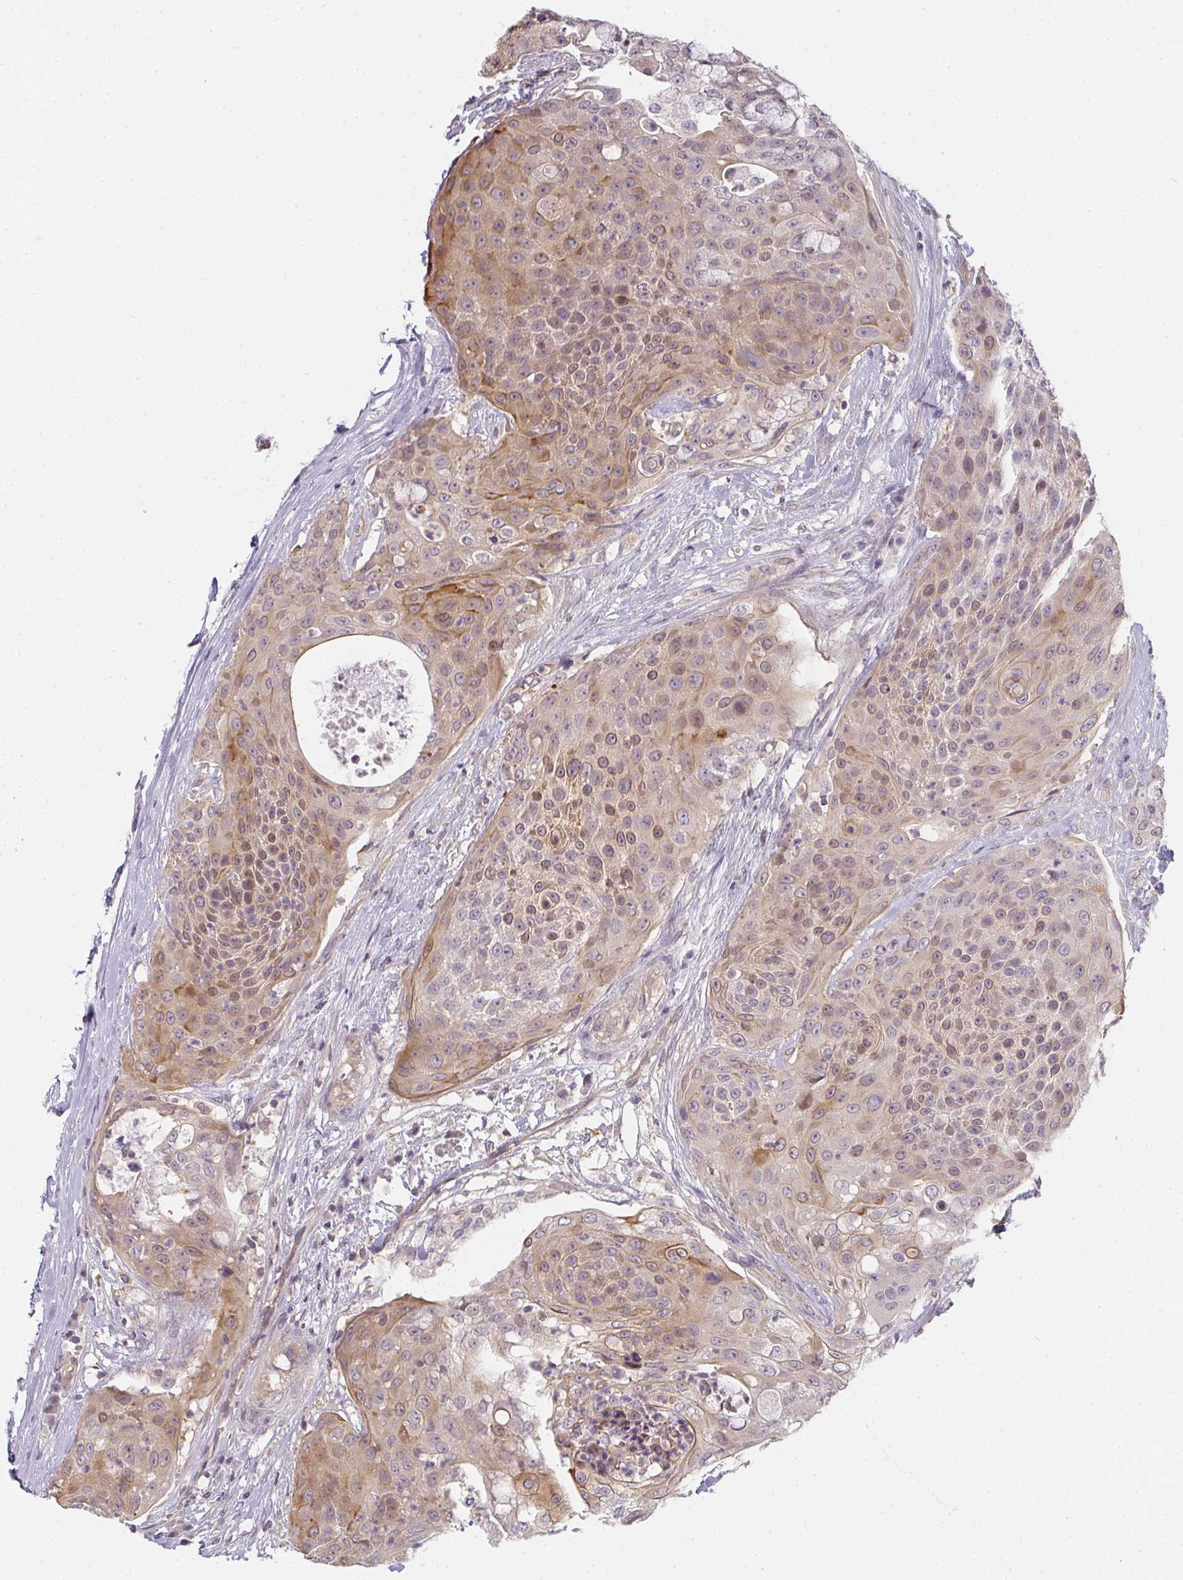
{"staining": {"intensity": "moderate", "quantity": ">75%", "location": "cytoplasmic/membranous"}, "tissue": "urothelial cancer", "cell_type": "Tumor cells", "image_type": "cancer", "snomed": [{"axis": "morphology", "description": "Urothelial carcinoma, High grade"}, {"axis": "topography", "description": "Urinary bladder"}], "caption": "A brown stain shows moderate cytoplasmic/membranous expression of a protein in urothelial cancer tumor cells. (Brightfield microscopy of DAB IHC at high magnification).", "gene": "GSDMB", "patient": {"sex": "female", "age": 63}}